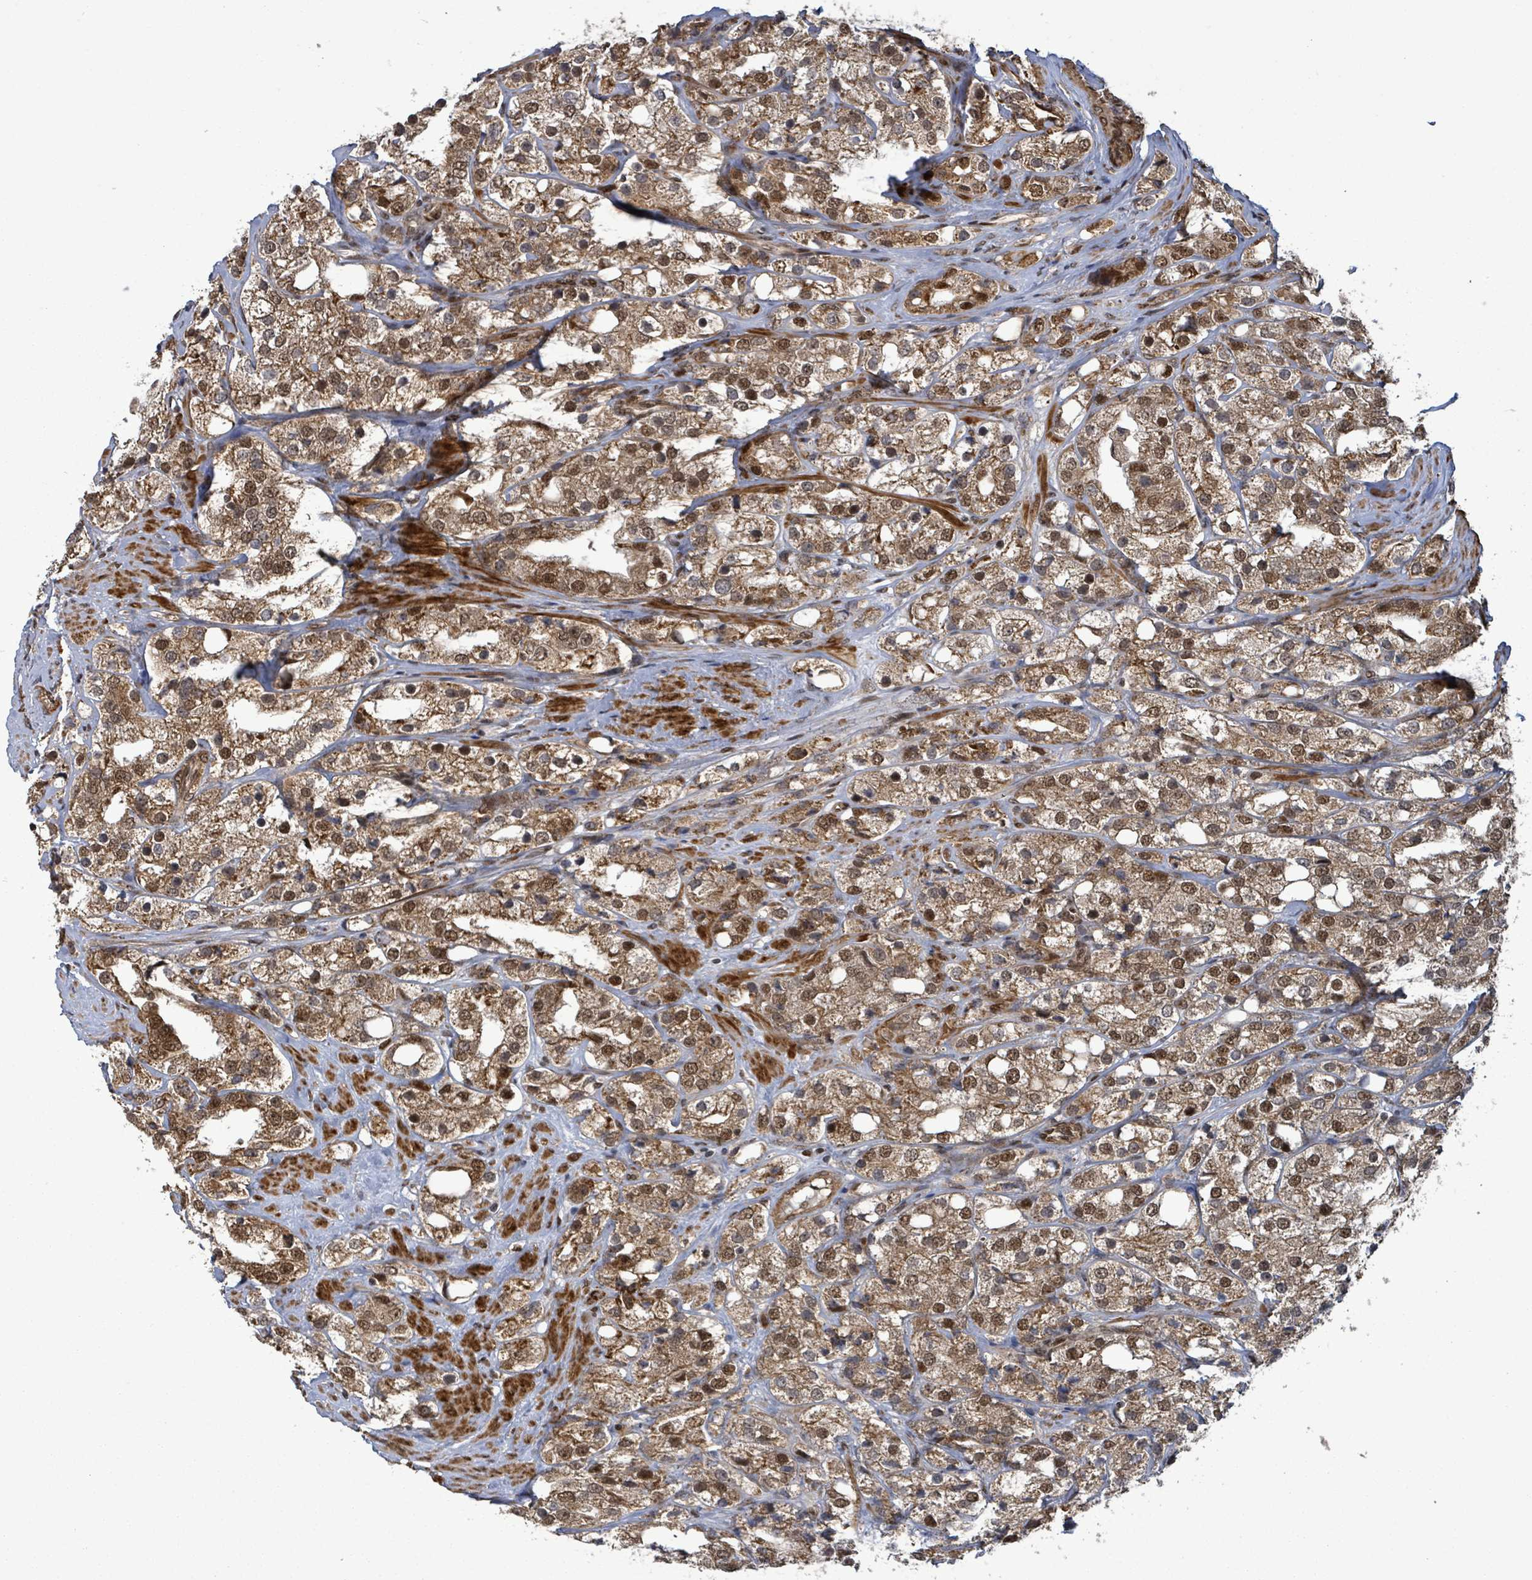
{"staining": {"intensity": "moderate", "quantity": ">75%", "location": "cytoplasmic/membranous,nuclear"}, "tissue": "prostate cancer", "cell_type": "Tumor cells", "image_type": "cancer", "snomed": [{"axis": "morphology", "description": "Adenocarcinoma, NOS"}, {"axis": "topography", "description": "Prostate"}], "caption": "Tumor cells demonstrate medium levels of moderate cytoplasmic/membranous and nuclear positivity in about >75% of cells in prostate adenocarcinoma. (DAB IHC, brown staining for protein, blue staining for nuclei).", "gene": "PATZ1", "patient": {"sex": "male", "age": 79}}